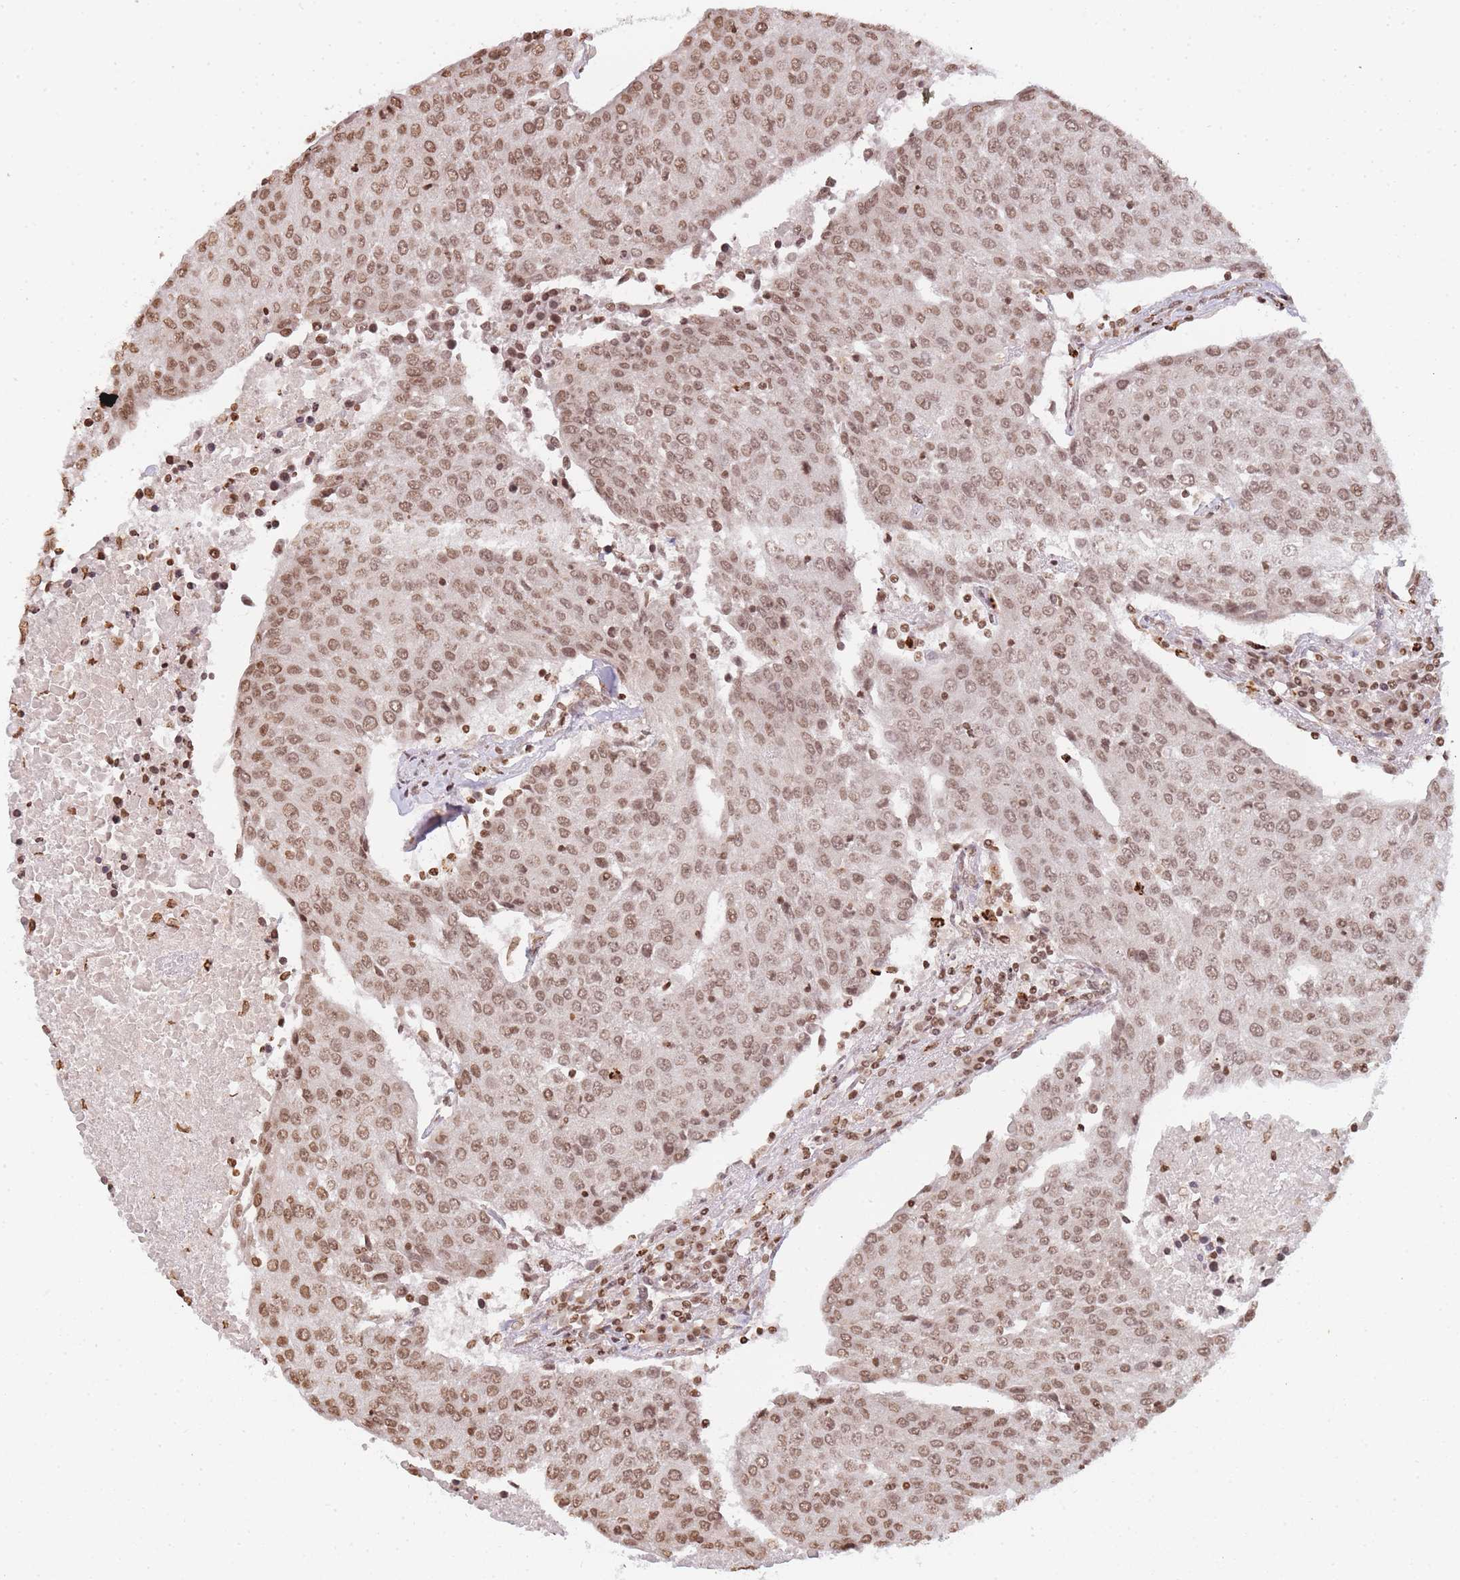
{"staining": {"intensity": "moderate", "quantity": ">75%", "location": "nuclear"}, "tissue": "urothelial cancer", "cell_type": "Tumor cells", "image_type": "cancer", "snomed": [{"axis": "morphology", "description": "Urothelial carcinoma, High grade"}, {"axis": "topography", "description": "Urinary bladder"}], "caption": "High-grade urothelial carcinoma stained for a protein (brown) exhibits moderate nuclear positive expression in about >75% of tumor cells.", "gene": "WWTR1", "patient": {"sex": "female", "age": 85}}